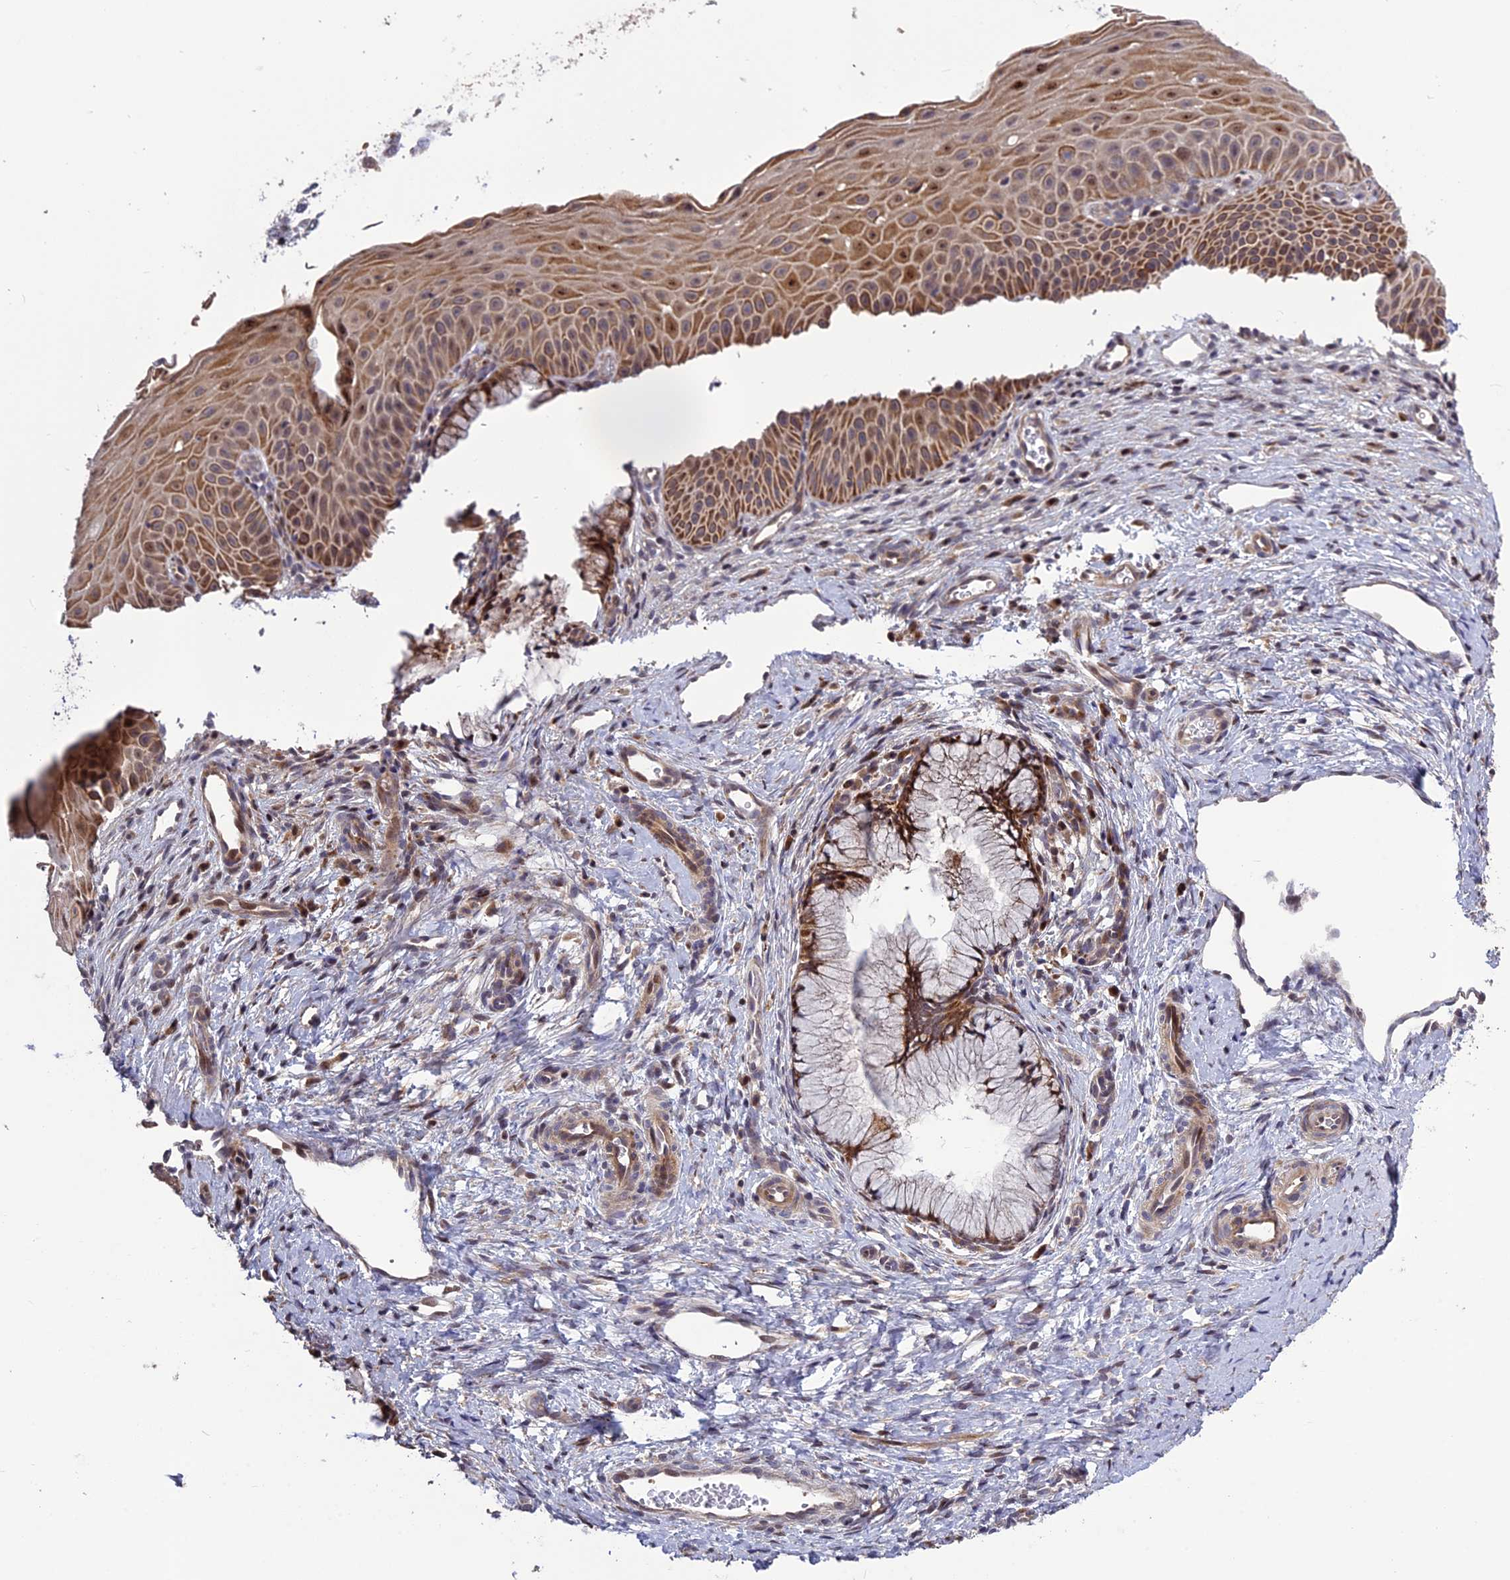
{"staining": {"intensity": "moderate", "quantity": "25%-75%", "location": "cytoplasmic/membranous,nuclear"}, "tissue": "cervix", "cell_type": "Glandular cells", "image_type": "normal", "snomed": [{"axis": "morphology", "description": "Normal tissue, NOS"}, {"axis": "topography", "description": "Cervix"}], "caption": "Glandular cells exhibit medium levels of moderate cytoplasmic/membranous,nuclear staining in about 25%-75% of cells in unremarkable human cervix. Nuclei are stained in blue.", "gene": "SPG21", "patient": {"sex": "female", "age": 36}}